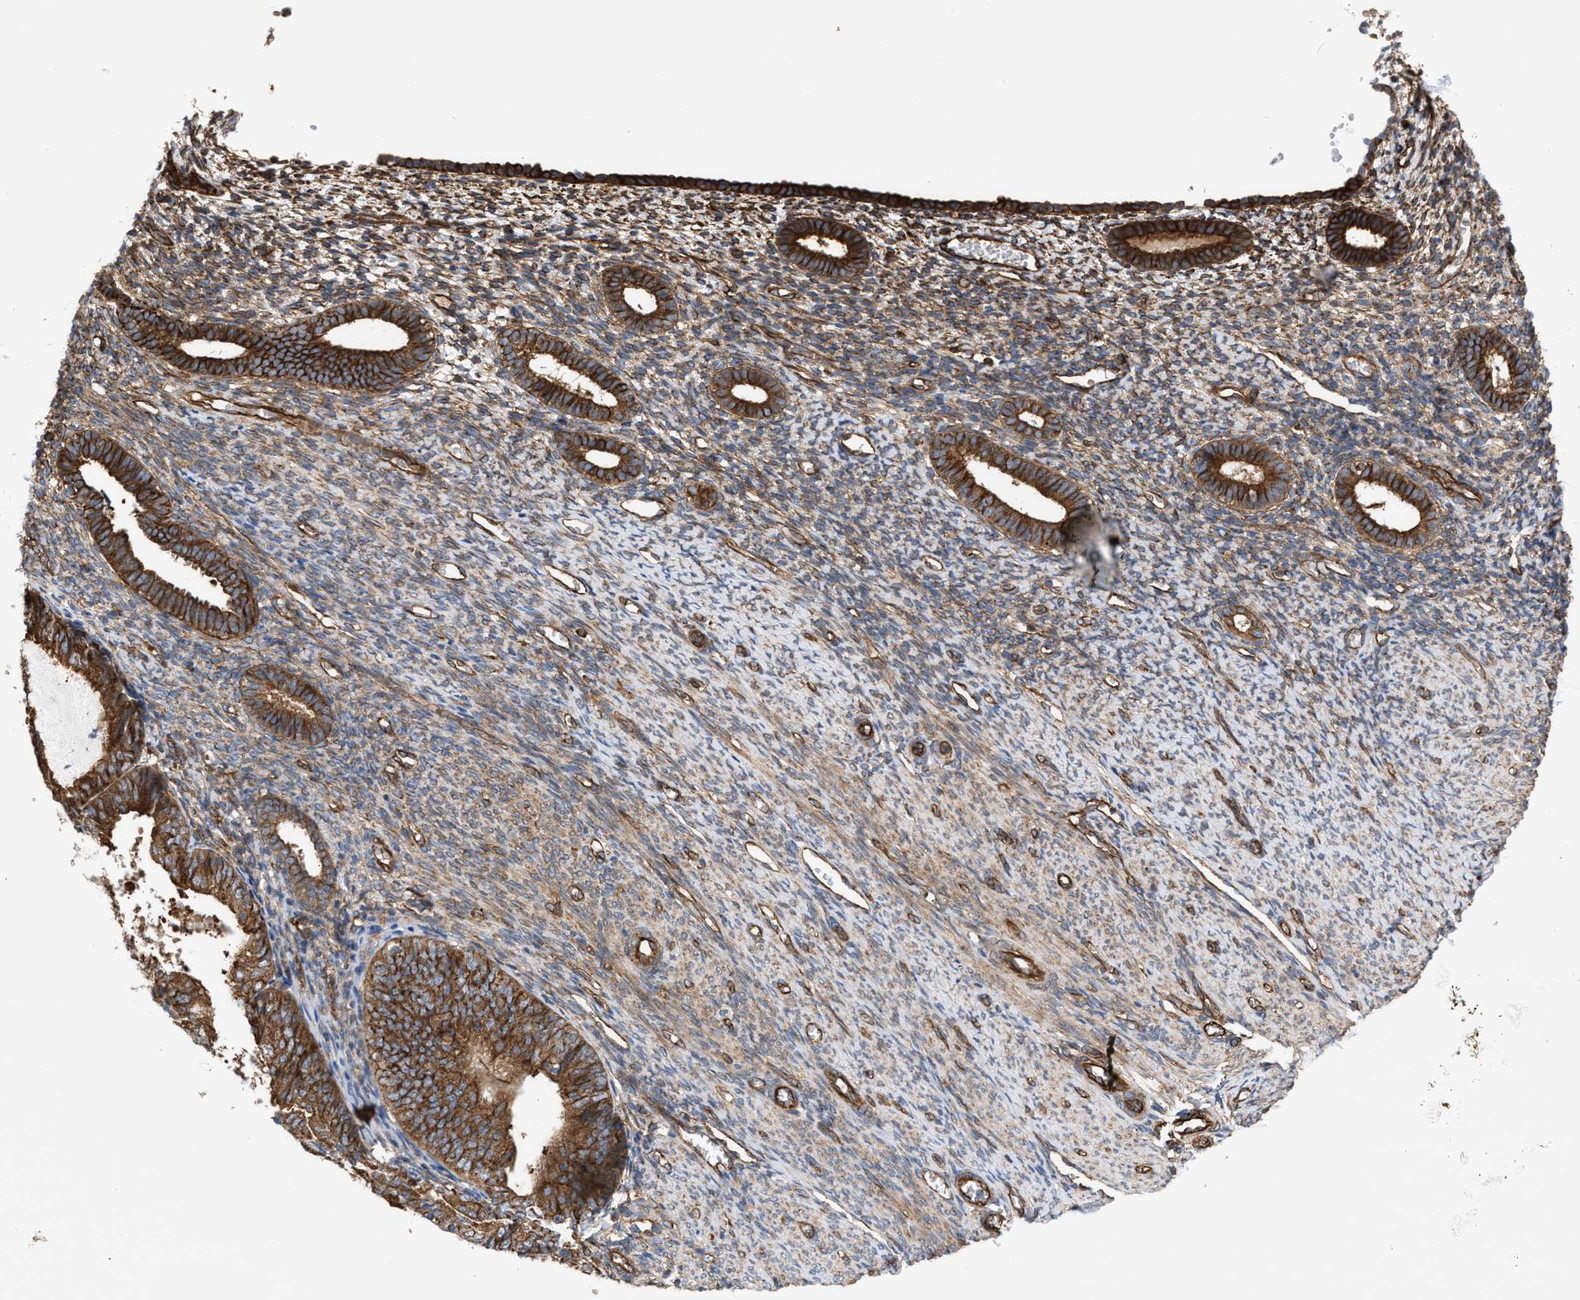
{"staining": {"intensity": "moderate", "quantity": ">75%", "location": "cytoplasmic/membranous"}, "tissue": "endometrium", "cell_type": "Cells in endometrial stroma", "image_type": "normal", "snomed": [{"axis": "morphology", "description": "Normal tissue, NOS"}, {"axis": "morphology", "description": "Adenocarcinoma, NOS"}, {"axis": "topography", "description": "Endometrium"}], "caption": "Immunohistochemistry (IHC) of normal endometrium displays medium levels of moderate cytoplasmic/membranous positivity in approximately >75% of cells in endometrial stroma.", "gene": "EPS15L1", "patient": {"sex": "female", "age": 57}}